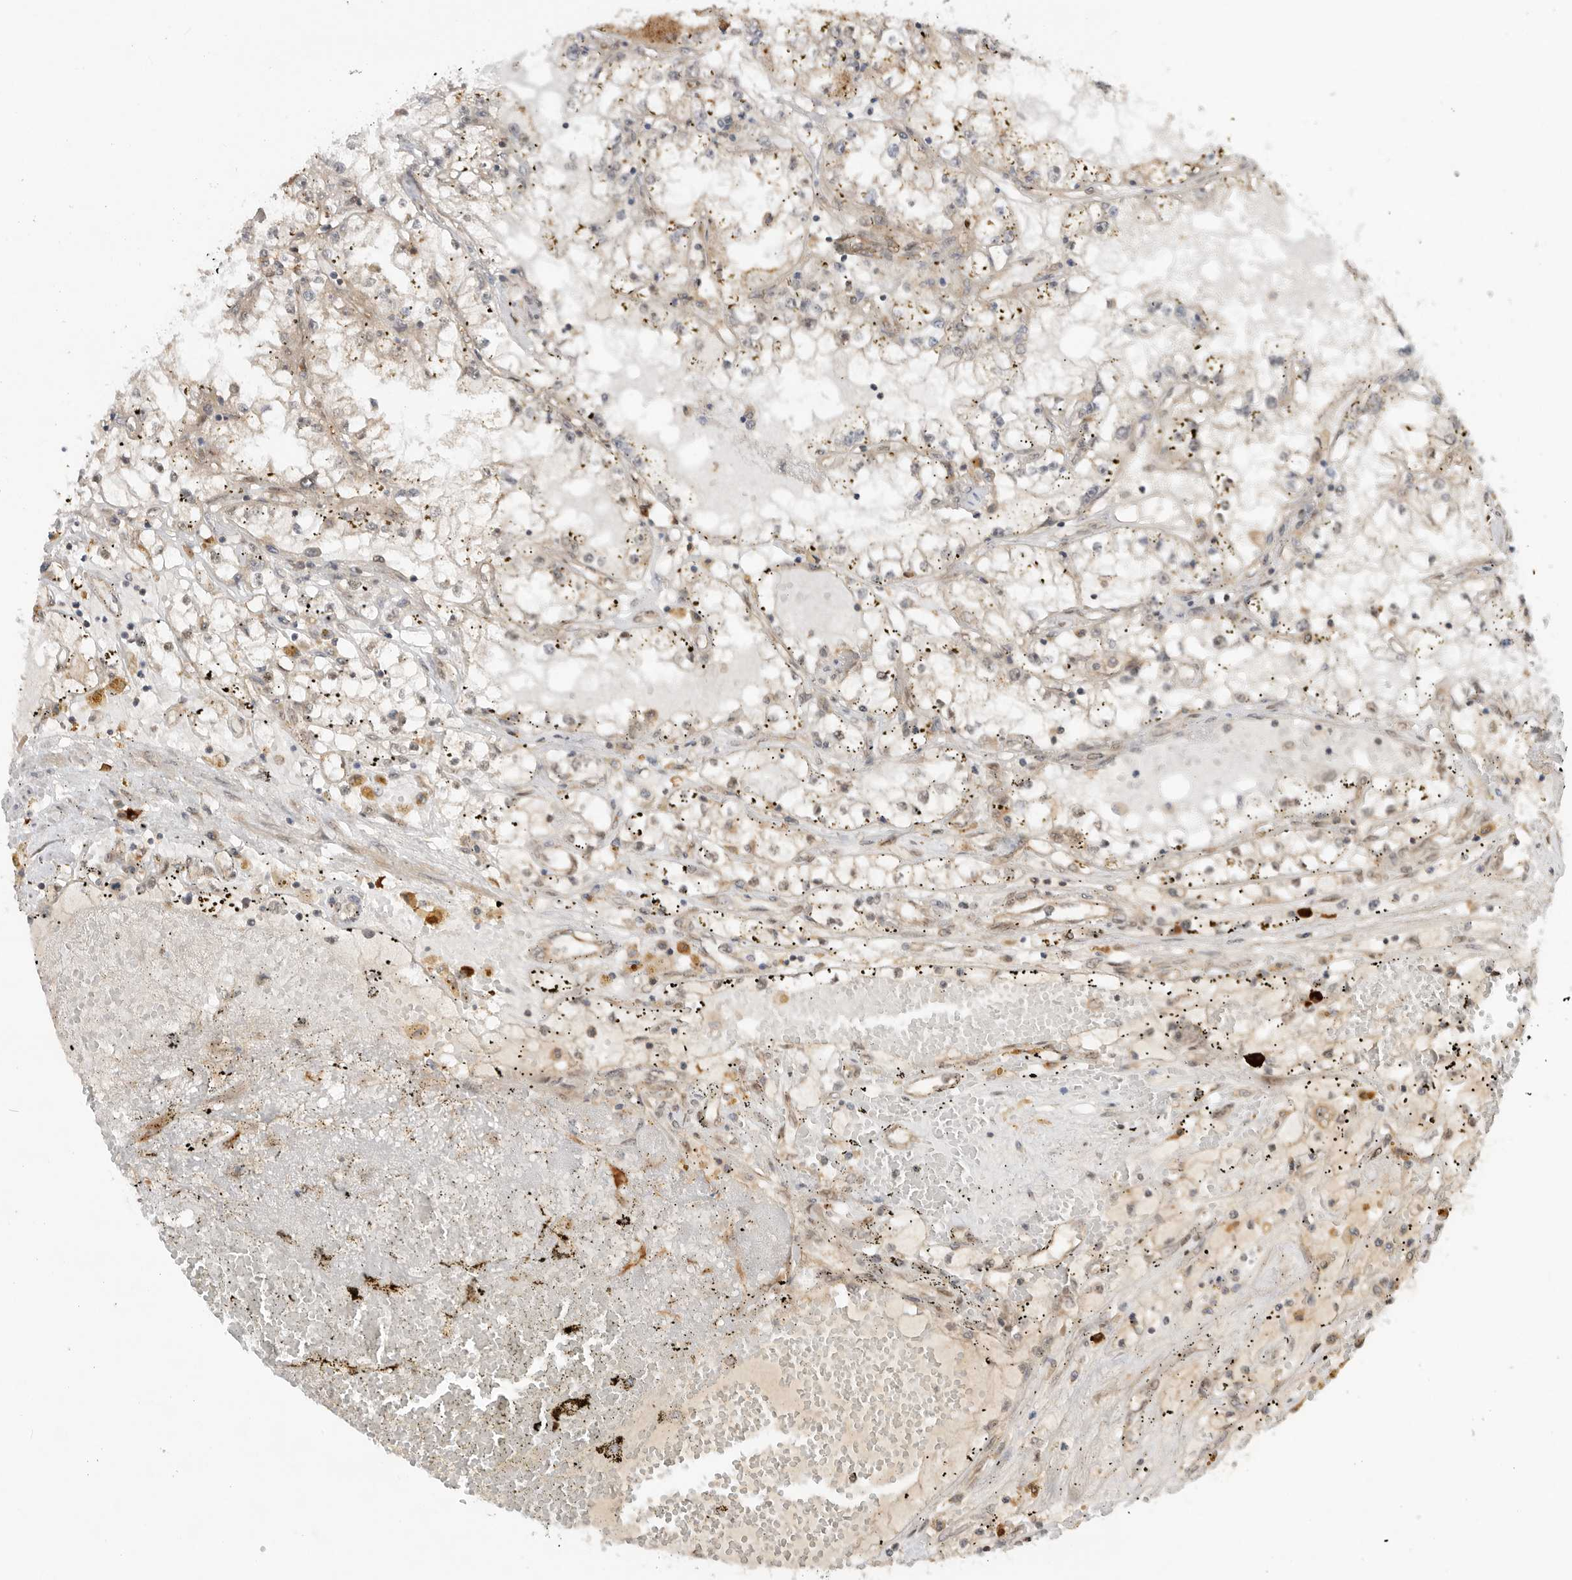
{"staining": {"intensity": "negative", "quantity": "none", "location": "none"}, "tissue": "renal cancer", "cell_type": "Tumor cells", "image_type": "cancer", "snomed": [{"axis": "morphology", "description": "Adenocarcinoma, NOS"}, {"axis": "topography", "description": "Kidney"}], "caption": "High magnification brightfield microscopy of adenocarcinoma (renal) stained with DAB (brown) and counterstained with hematoxylin (blue): tumor cells show no significant positivity.", "gene": "DCAF8", "patient": {"sex": "male", "age": 56}}